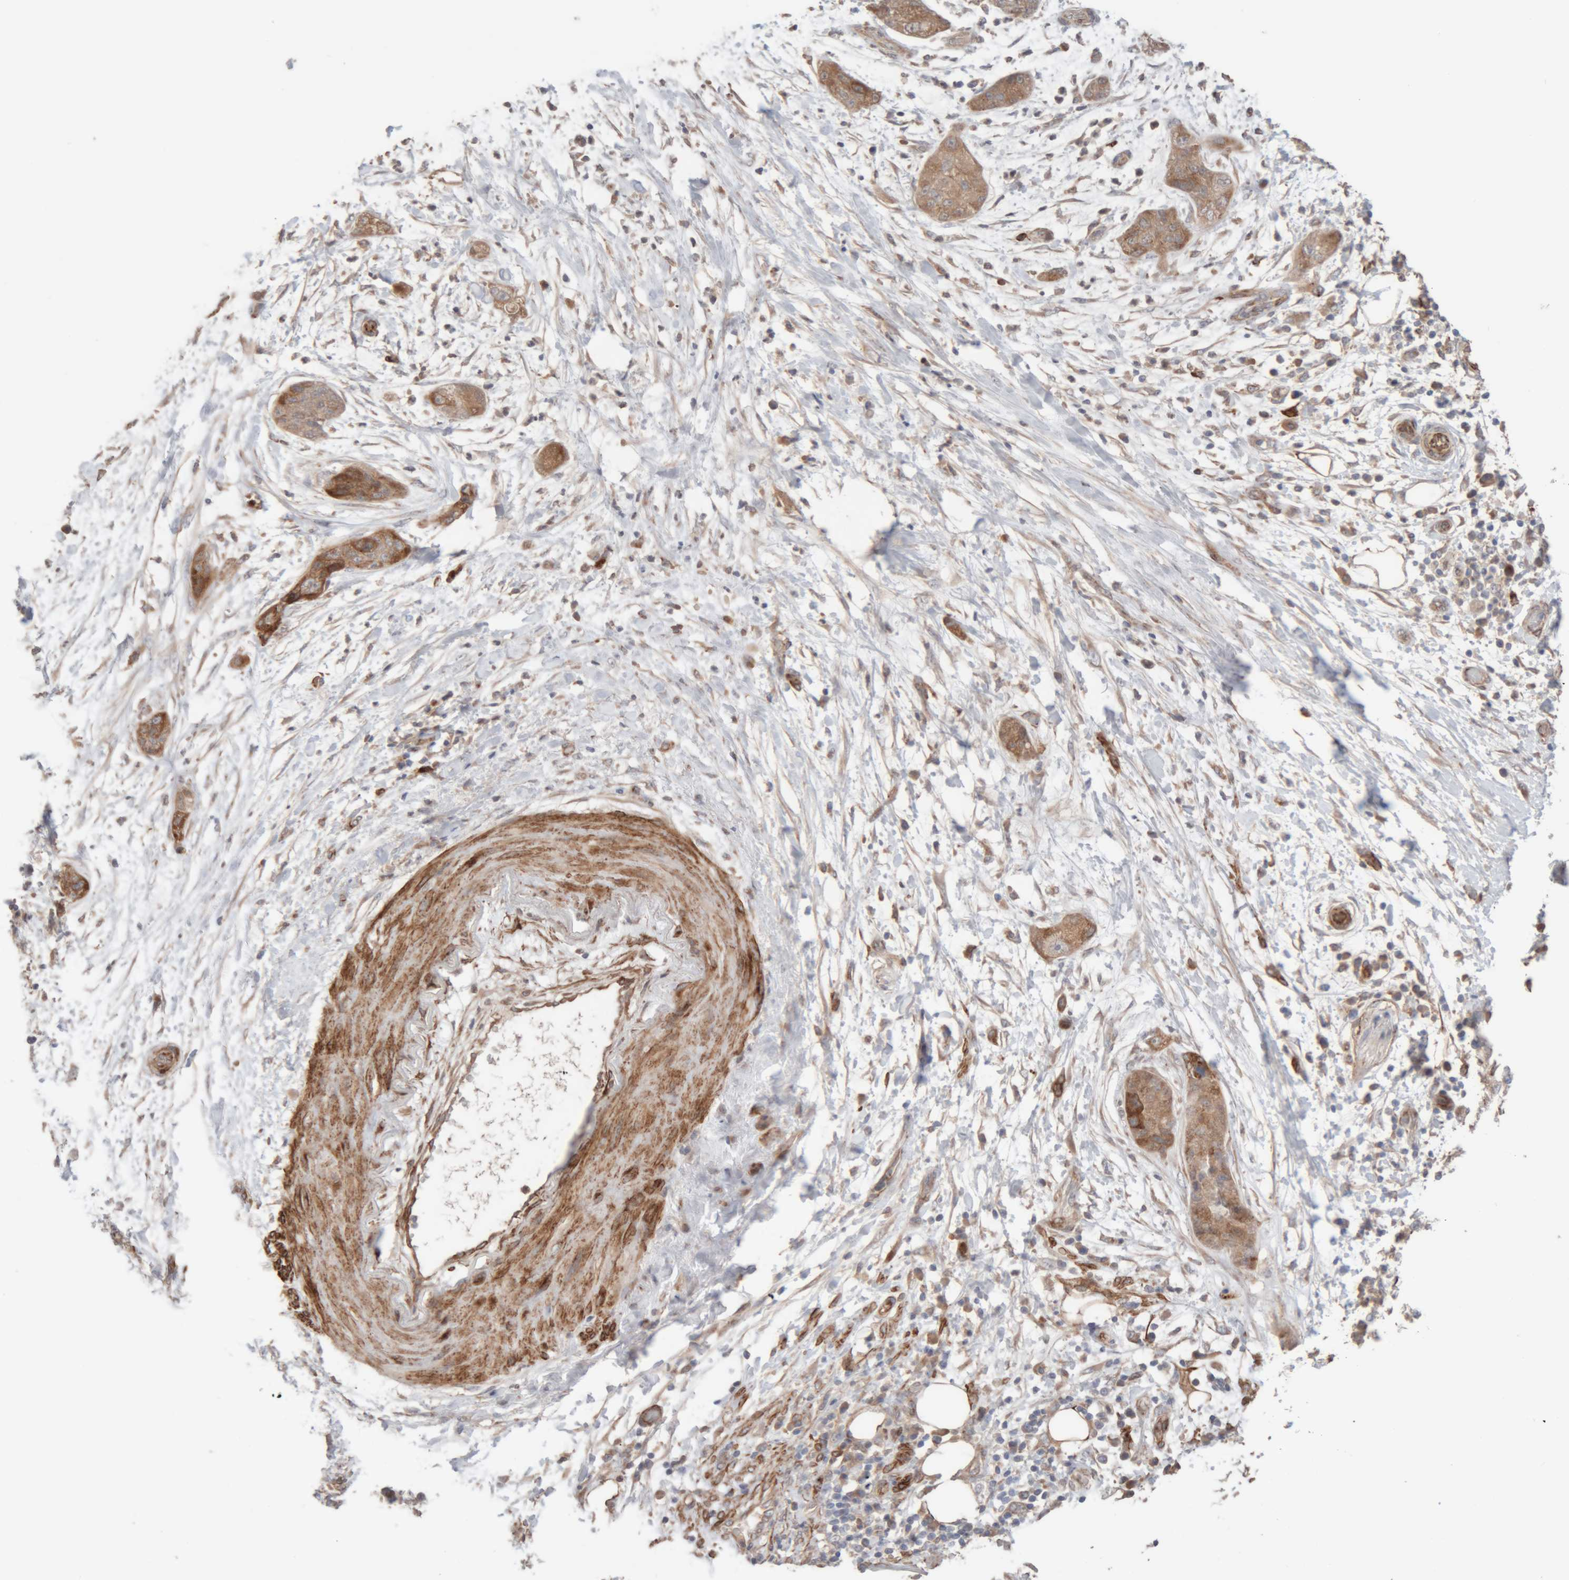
{"staining": {"intensity": "moderate", "quantity": ">75%", "location": "cytoplasmic/membranous"}, "tissue": "pancreatic cancer", "cell_type": "Tumor cells", "image_type": "cancer", "snomed": [{"axis": "morphology", "description": "Adenocarcinoma, NOS"}, {"axis": "topography", "description": "Pancreas"}], "caption": "This is a photomicrograph of IHC staining of pancreatic adenocarcinoma, which shows moderate positivity in the cytoplasmic/membranous of tumor cells.", "gene": "RAB32", "patient": {"sex": "female", "age": 78}}